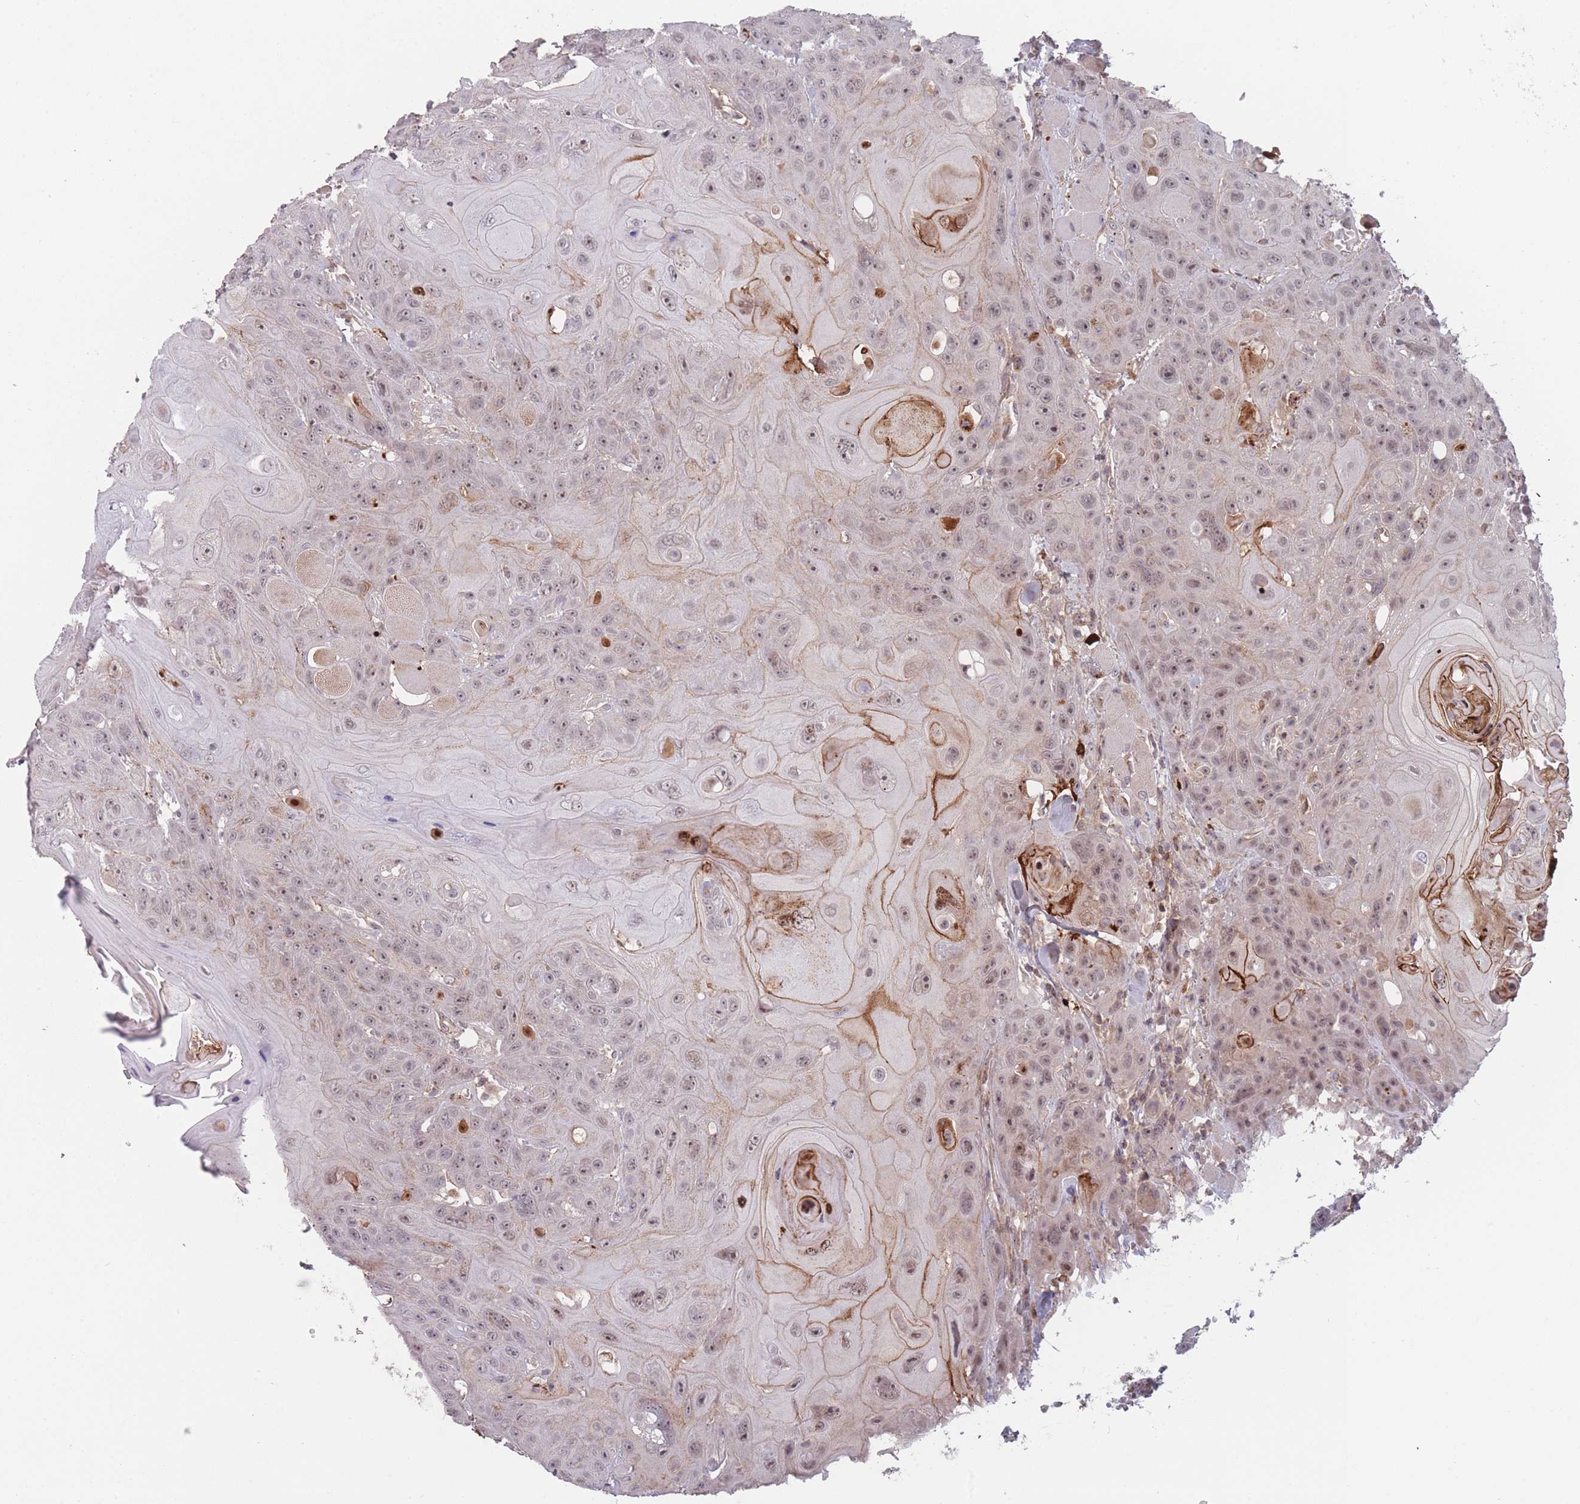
{"staining": {"intensity": "weak", "quantity": ">75%", "location": "cytoplasmic/membranous,nuclear"}, "tissue": "head and neck cancer", "cell_type": "Tumor cells", "image_type": "cancer", "snomed": [{"axis": "morphology", "description": "Squamous cell carcinoma, NOS"}, {"axis": "topography", "description": "Head-Neck"}], "caption": "Brown immunohistochemical staining in squamous cell carcinoma (head and neck) exhibits weak cytoplasmic/membranous and nuclear positivity in about >75% of tumor cells. (brown staining indicates protein expression, while blue staining denotes nuclei).", "gene": "TMEM232", "patient": {"sex": "female", "age": 59}}